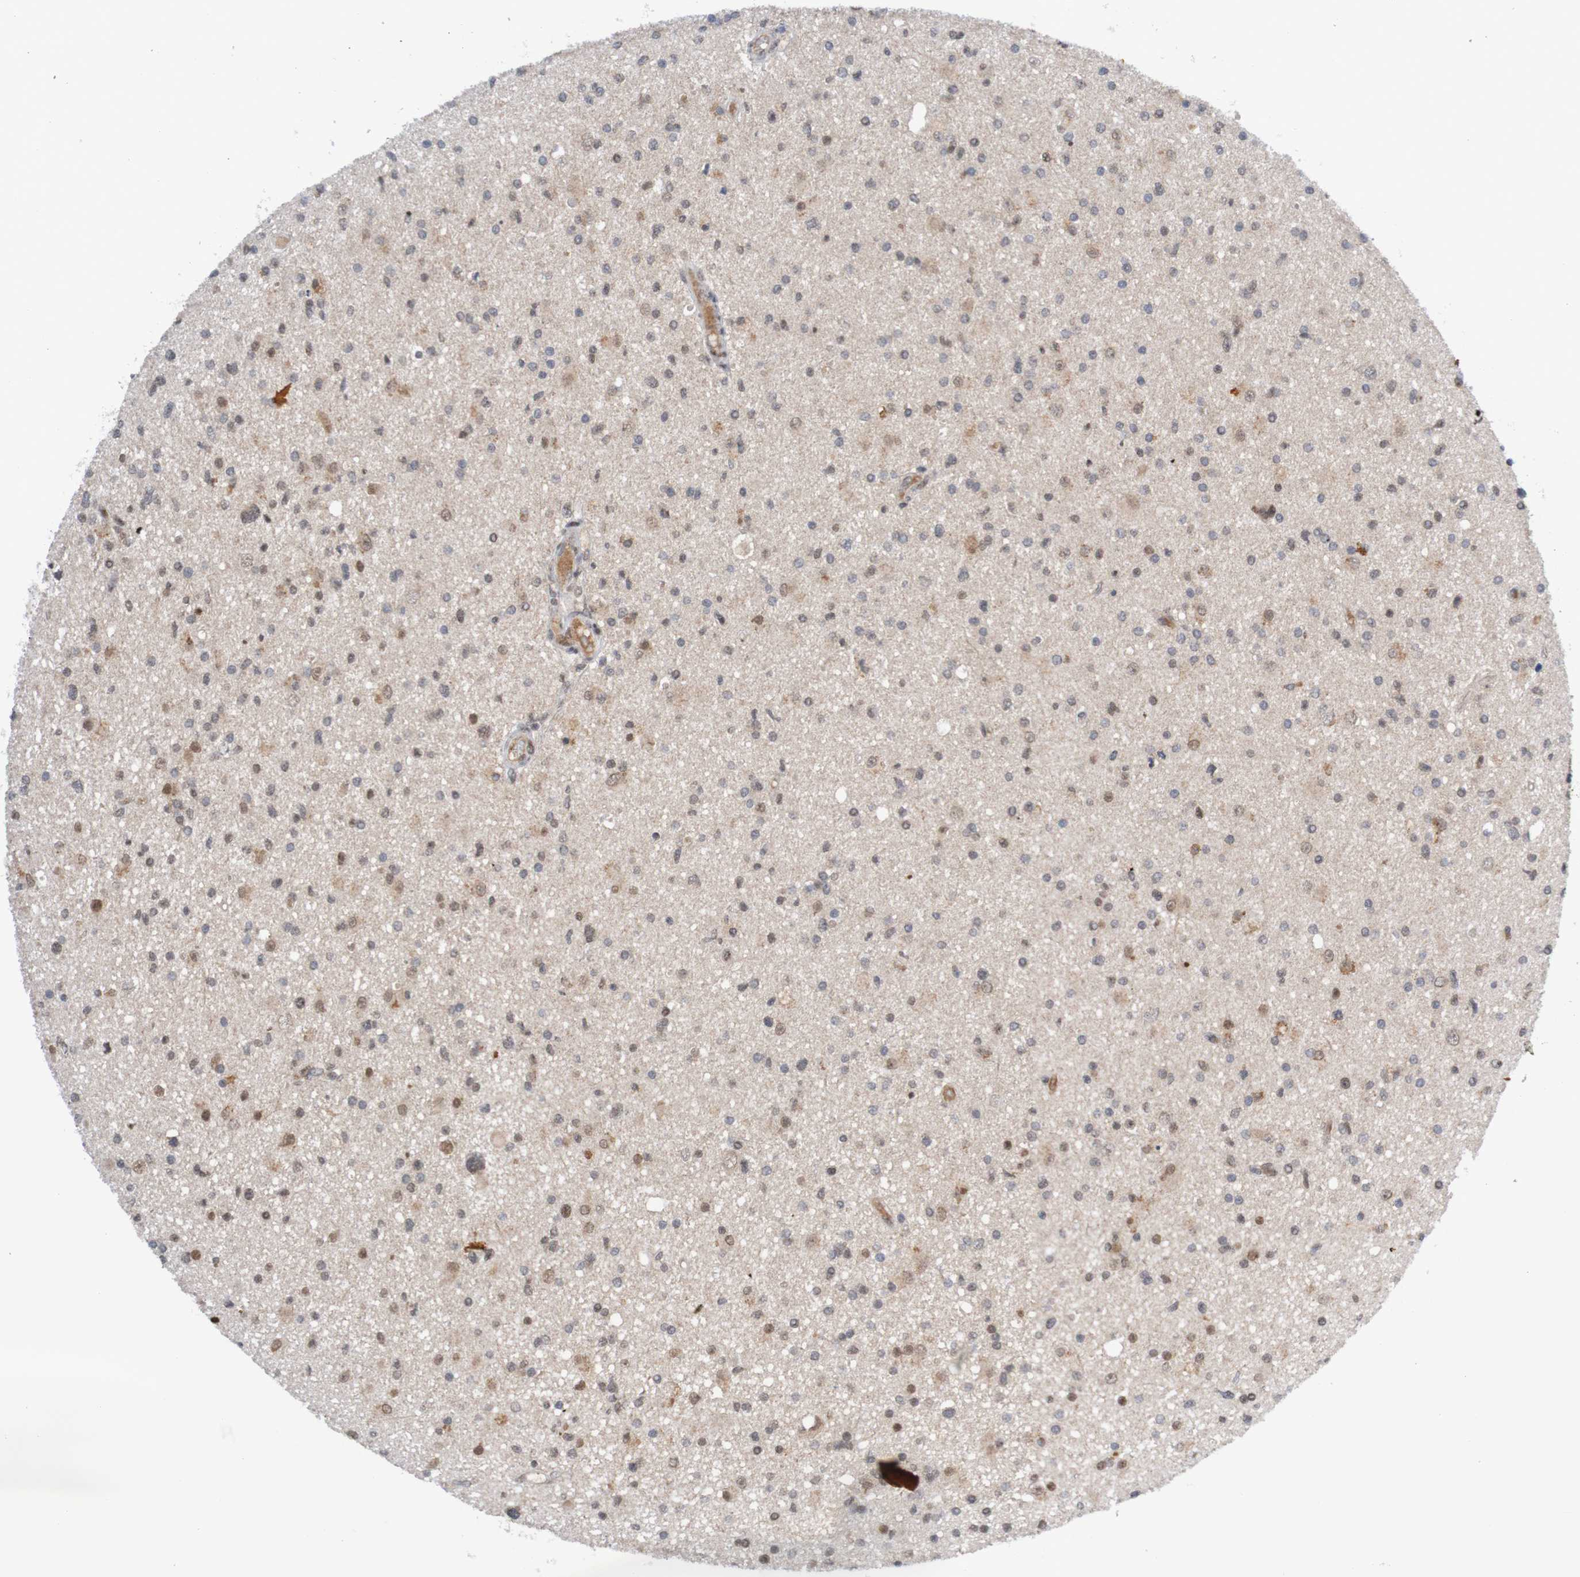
{"staining": {"intensity": "weak", "quantity": "25%-75%", "location": "nuclear"}, "tissue": "glioma", "cell_type": "Tumor cells", "image_type": "cancer", "snomed": [{"axis": "morphology", "description": "Glioma, malignant, High grade"}, {"axis": "topography", "description": "Brain"}], "caption": "There is low levels of weak nuclear positivity in tumor cells of glioma, as demonstrated by immunohistochemical staining (brown color).", "gene": "ITLN1", "patient": {"sex": "male", "age": 33}}